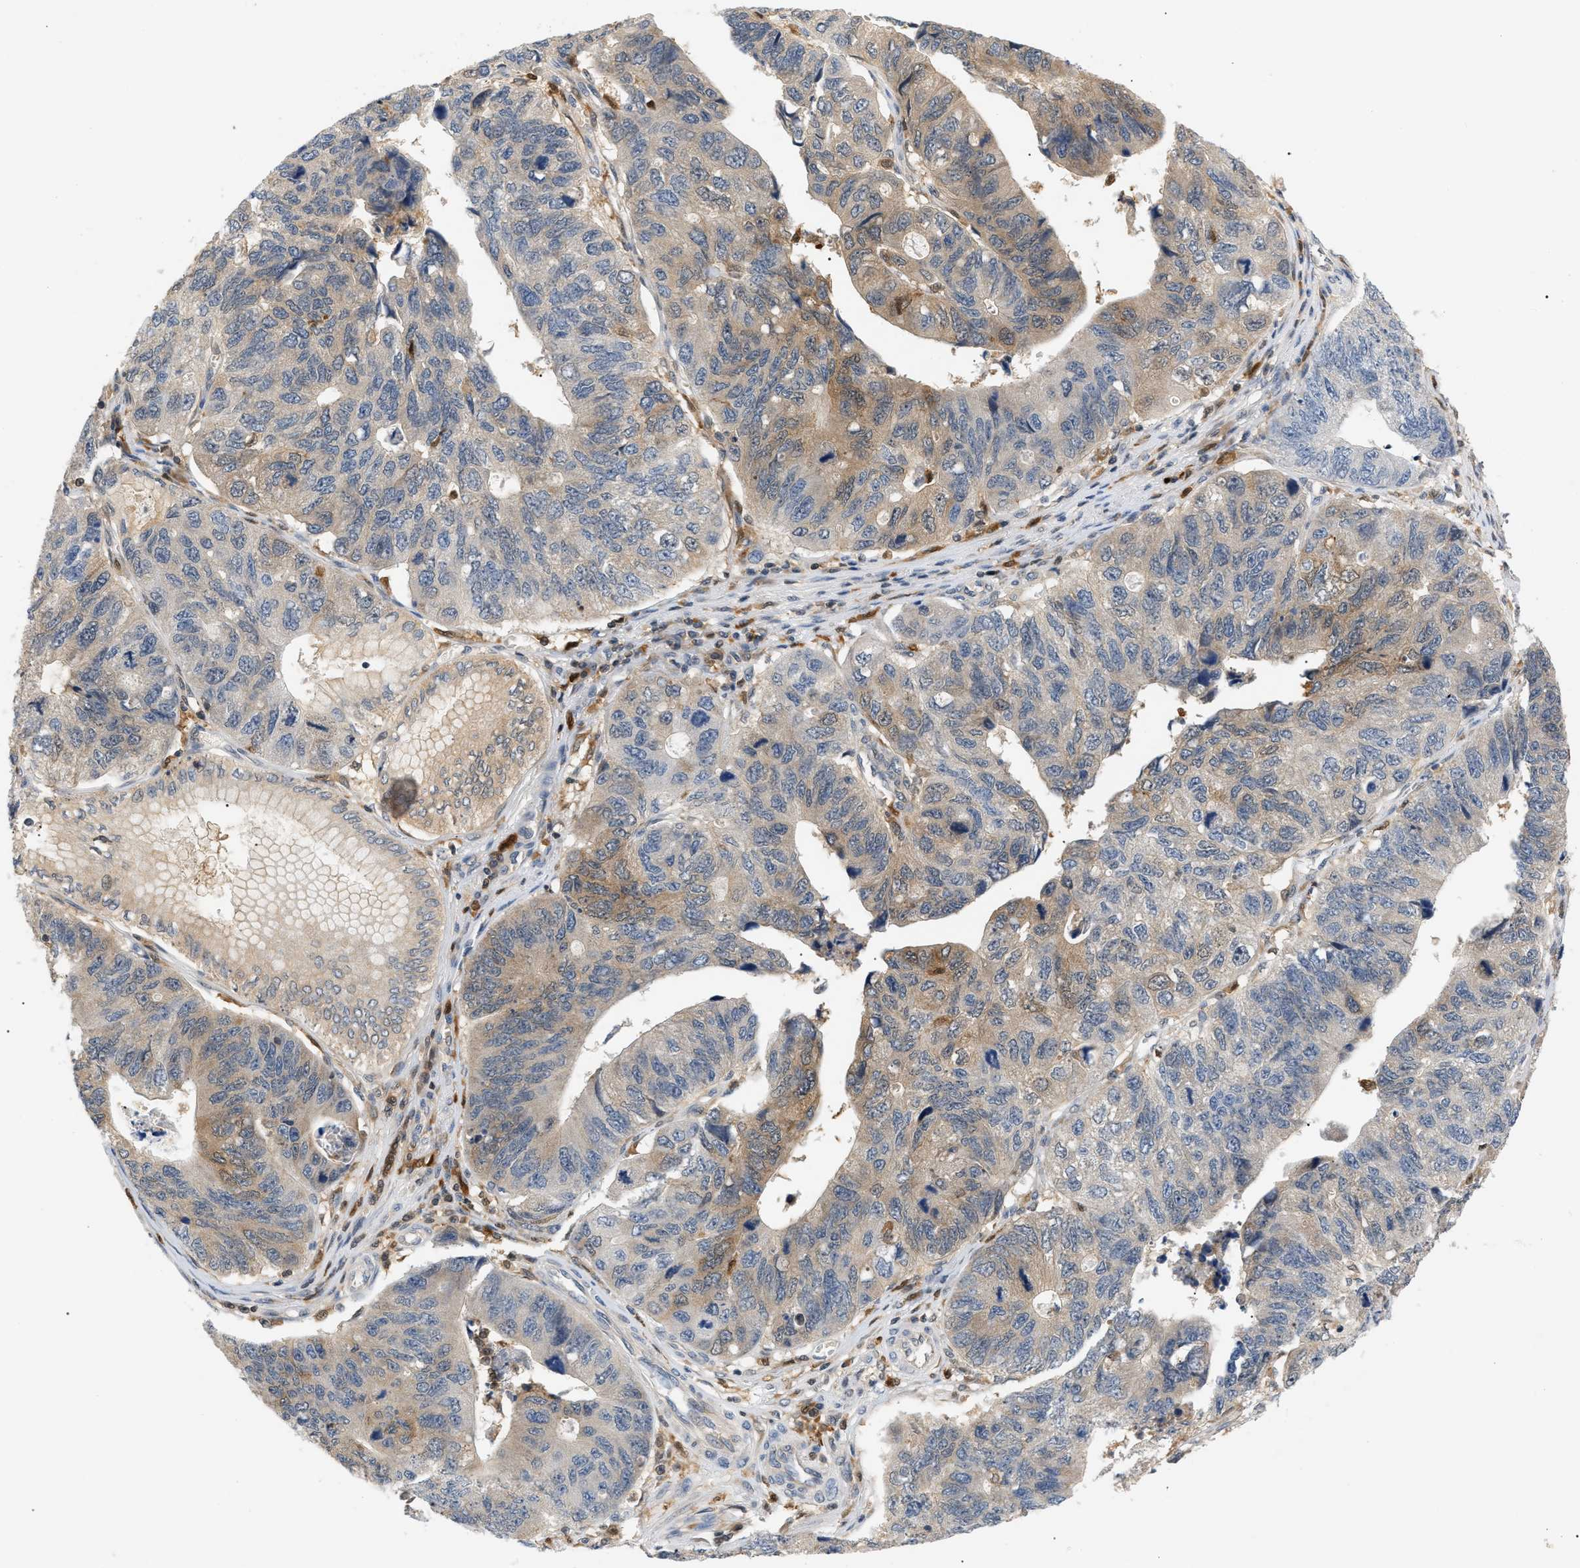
{"staining": {"intensity": "moderate", "quantity": "25%-75%", "location": "cytoplasmic/membranous"}, "tissue": "stomach cancer", "cell_type": "Tumor cells", "image_type": "cancer", "snomed": [{"axis": "morphology", "description": "Adenocarcinoma, NOS"}, {"axis": "topography", "description": "Stomach"}], "caption": "Human adenocarcinoma (stomach) stained with a protein marker shows moderate staining in tumor cells.", "gene": "PYCARD", "patient": {"sex": "male", "age": 59}}